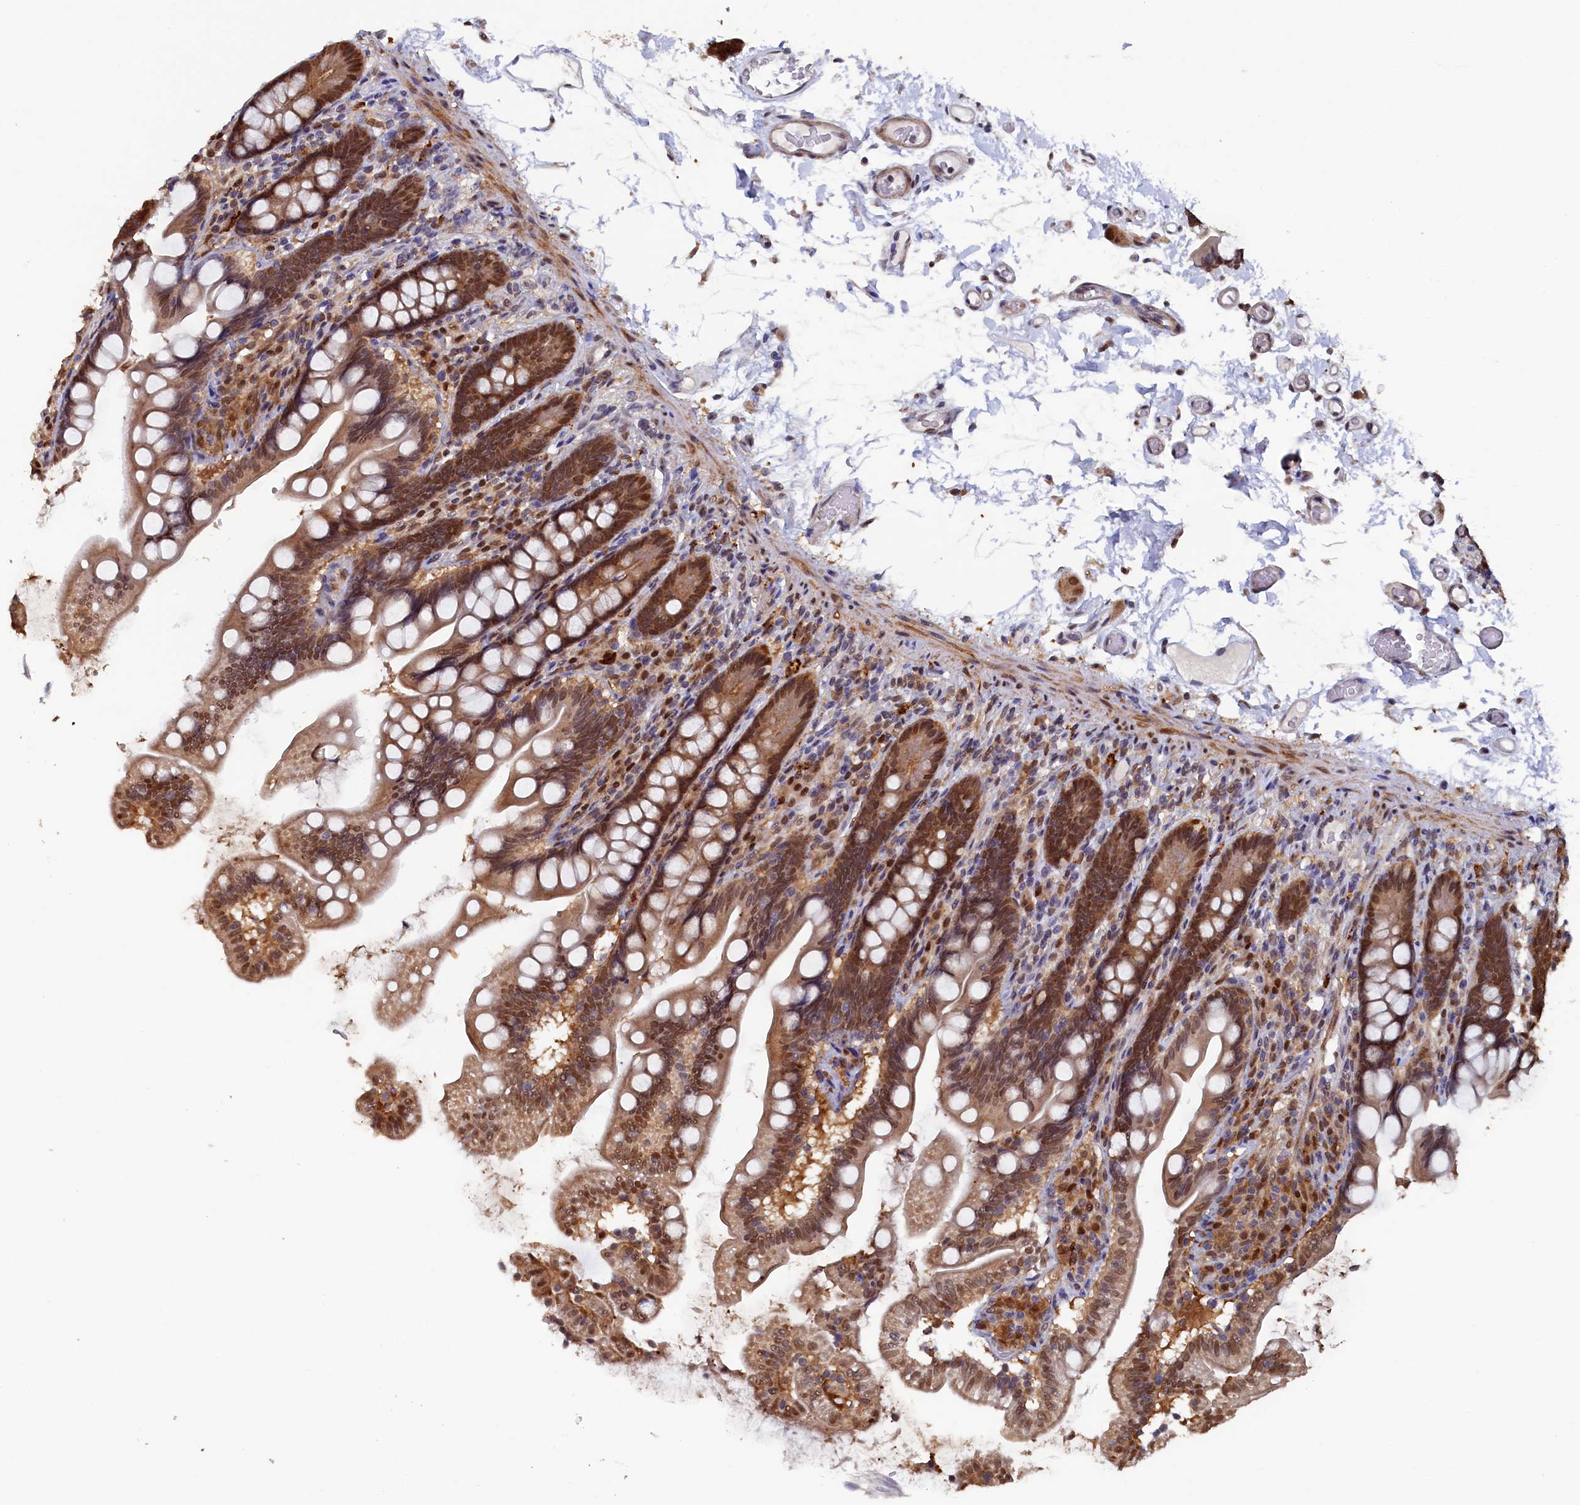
{"staining": {"intensity": "moderate", "quantity": "25%-75%", "location": "cytoplasmic/membranous,nuclear"}, "tissue": "small intestine", "cell_type": "Glandular cells", "image_type": "normal", "snomed": [{"axis": "morphology", "description": "Normal tissue, NOS"}, {"axis": "topography", "description": "Small intestine"}], "caption": "Small intestine stained with DAB IHC exhibits medium levels of moderate cytoplasmic/membranous,nuclear positivity in approximately 25%-75% of glandular cells. The staining is performed using DAB brown chromogen to label protein expression. The nuclei are counter-stained blue using hematoxylin.", "gene": "AHCY", "patient": {"sex": "female", "age": 64}}